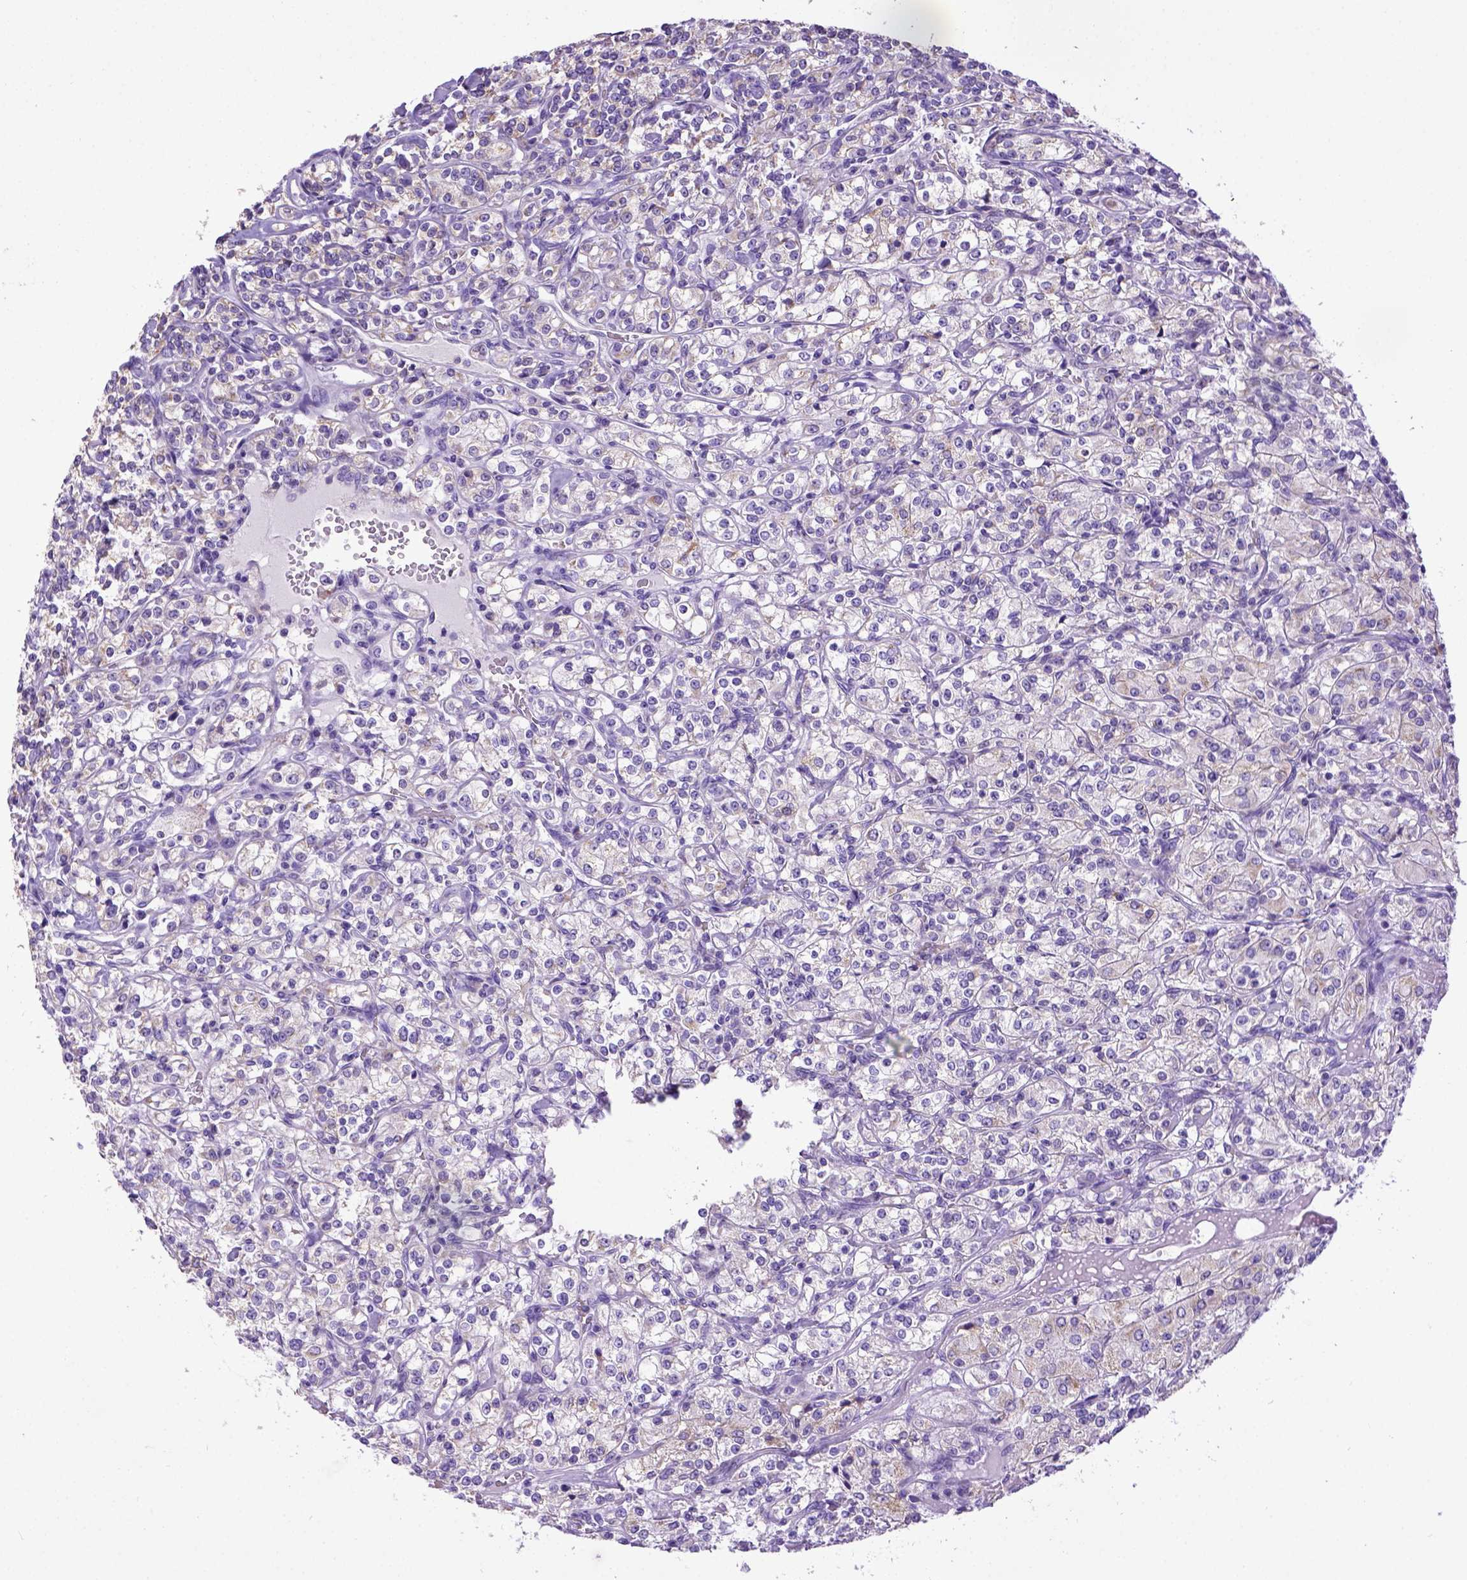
{"staining": {"intensity": "negative", "quantity": "none", "location": "none"}, "tissue": "renal cancer", "cell_type": "Tumor cells", "image_type": "cancer", "snomed": [{"axis": "morphology", "description": "Adenocarcinoma, NOS"}, {"axis": "topography", "description": "Kidney"}], "caption": "IHC micrograph of neoplastic tissue: human renal adenocarcinoma stained with DAB exhibits no significant protein staining in tumor cells. (Stains: DAB (3,3'-diaminobenzidine) immunohistochemistry (IHC) with hematoxylin counter stain, Microscopy: brightfield microscopy at high magnification).", "gene": "SPEF1", "patient": {"sex": "male", "age": 77}}